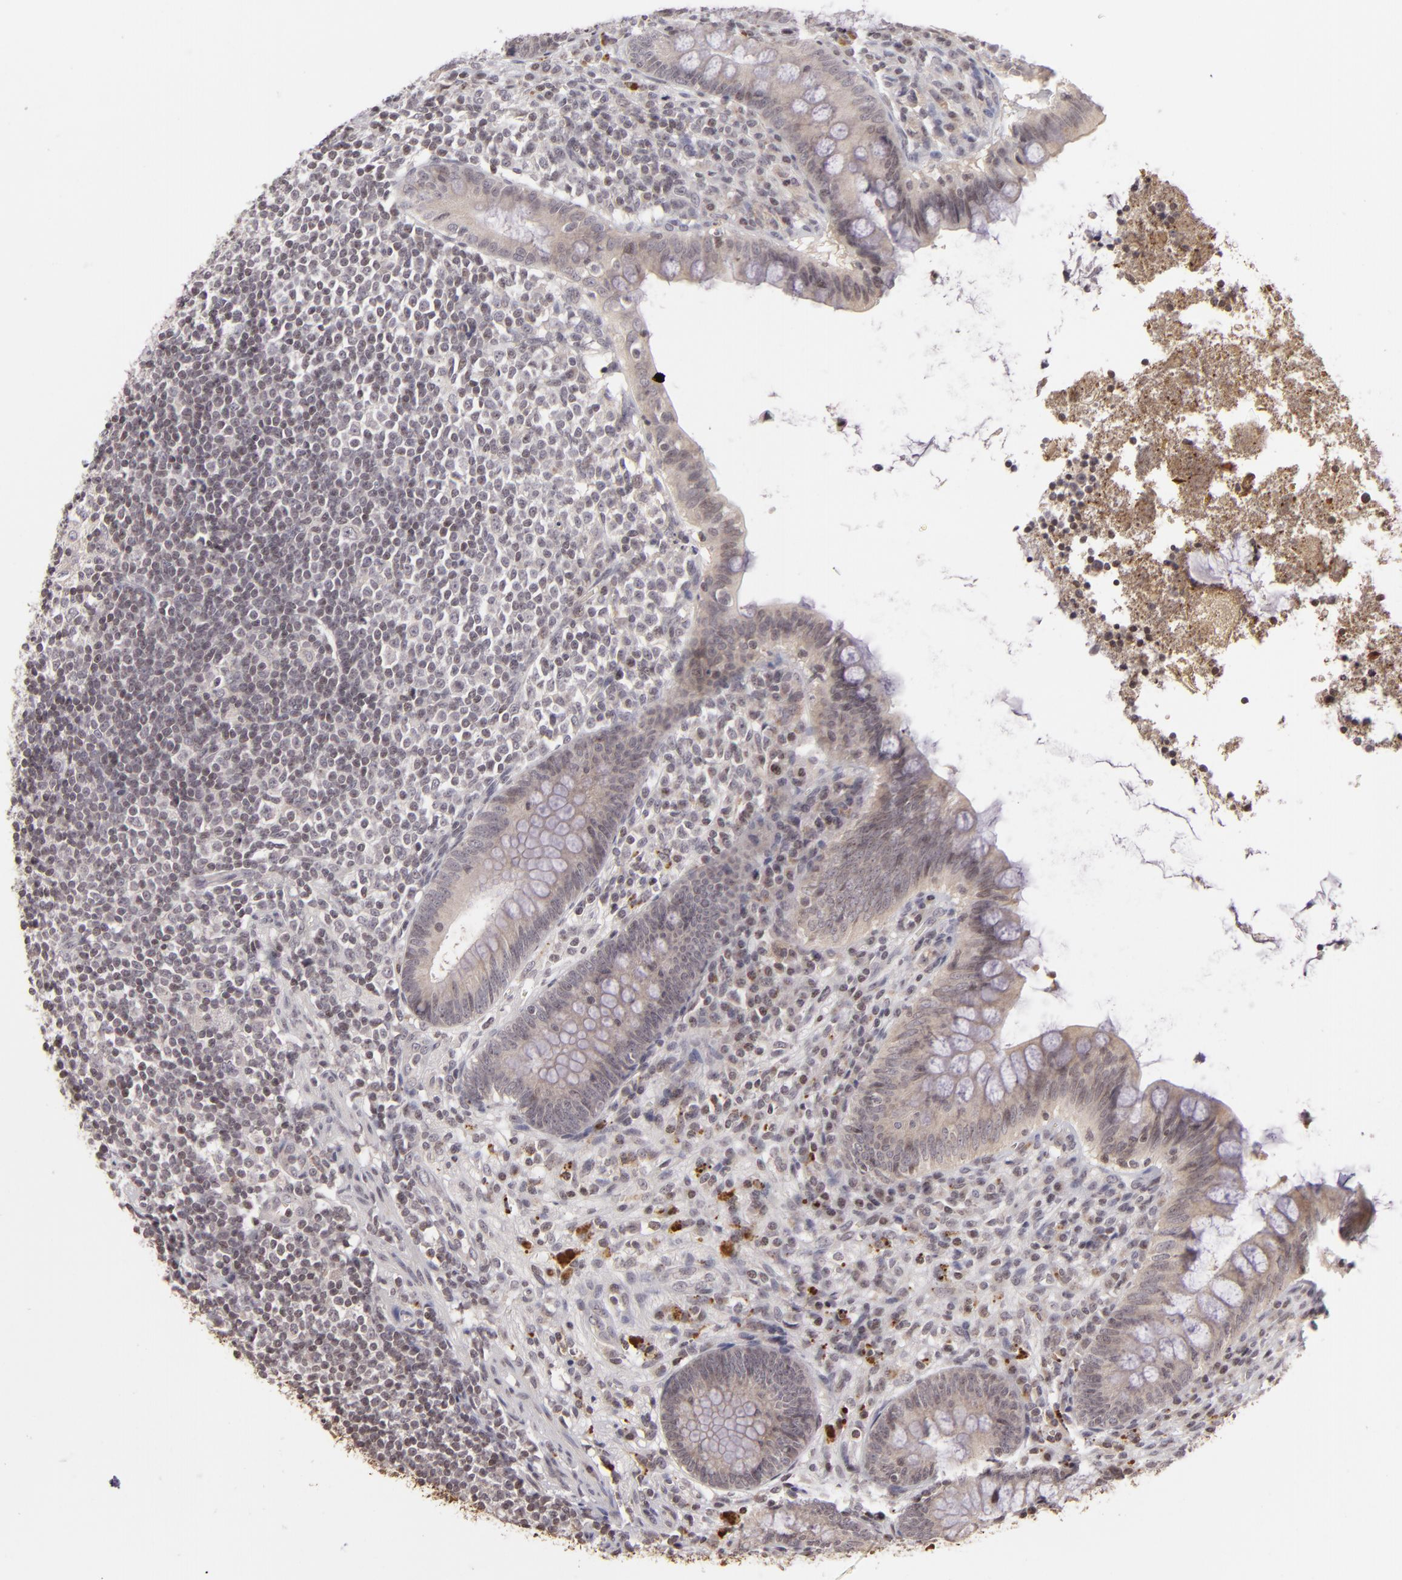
{"staining": {"intensity": "negative", "quantity": "none", "location": "none"}, "tissue": "appendix", "cell_type": "Glandular cells", "image_type": "normal", "snomed": [{"axis": "morphology", "description": "Normal tissue, NOS"}, {"axis": "topography", "description": "Appendix"}], "caption": "Glandular cells are negative for protein expression in benign human appendix. (DAB (3,3'-diaminobenzidine) immunohistochemistry, high magnification).", "gene": "AKAP6", "patient": {"sex": "female", "age": 66}}